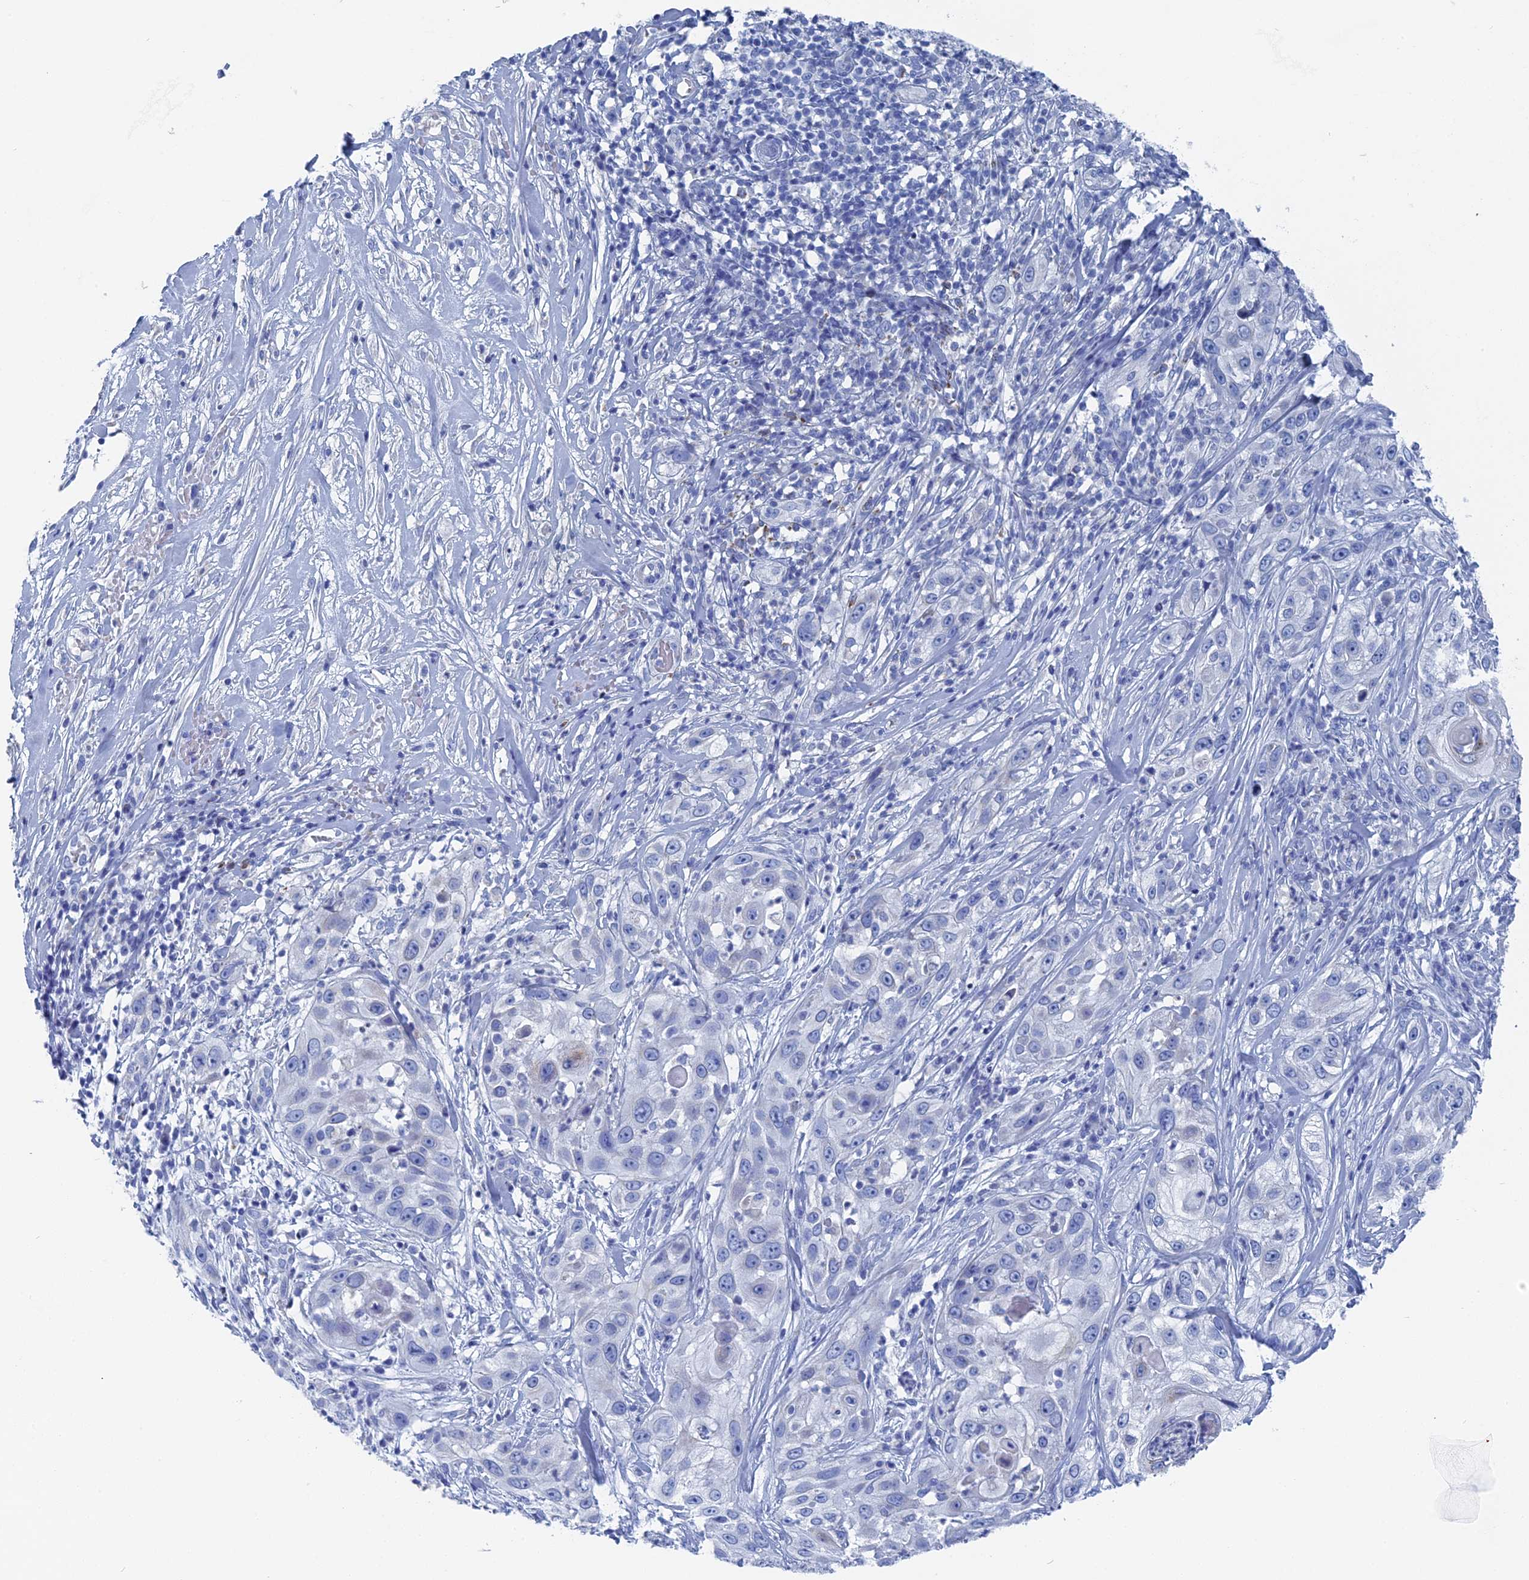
{"staining": {"intensity": "negative", "quantity": "none", "location": "none"}, "tissue": "skin cancer", "cell_type": "Tumor cells", "image_type": "cancer", "snomed": [{"axis": "morphology", "description": "Squamous cell carcinoma, NOS"}, {"axis": "topography", "description": "Skin"}], "caption": "High power microscopy micrograph of an immunohistochemistry (IHC) photomicrograph of skin cancer (squamous cell carcinoma), revealing no significant positivity in tumor cells. (Stains: DAB (3,3'-diaminobenzidine) IHC with hematoxylin counter stain, Microscopy: brightfield microscopy at high magnification).", "gene": "HIGD1A", "patient": {"sex": "female", "age": 44}}